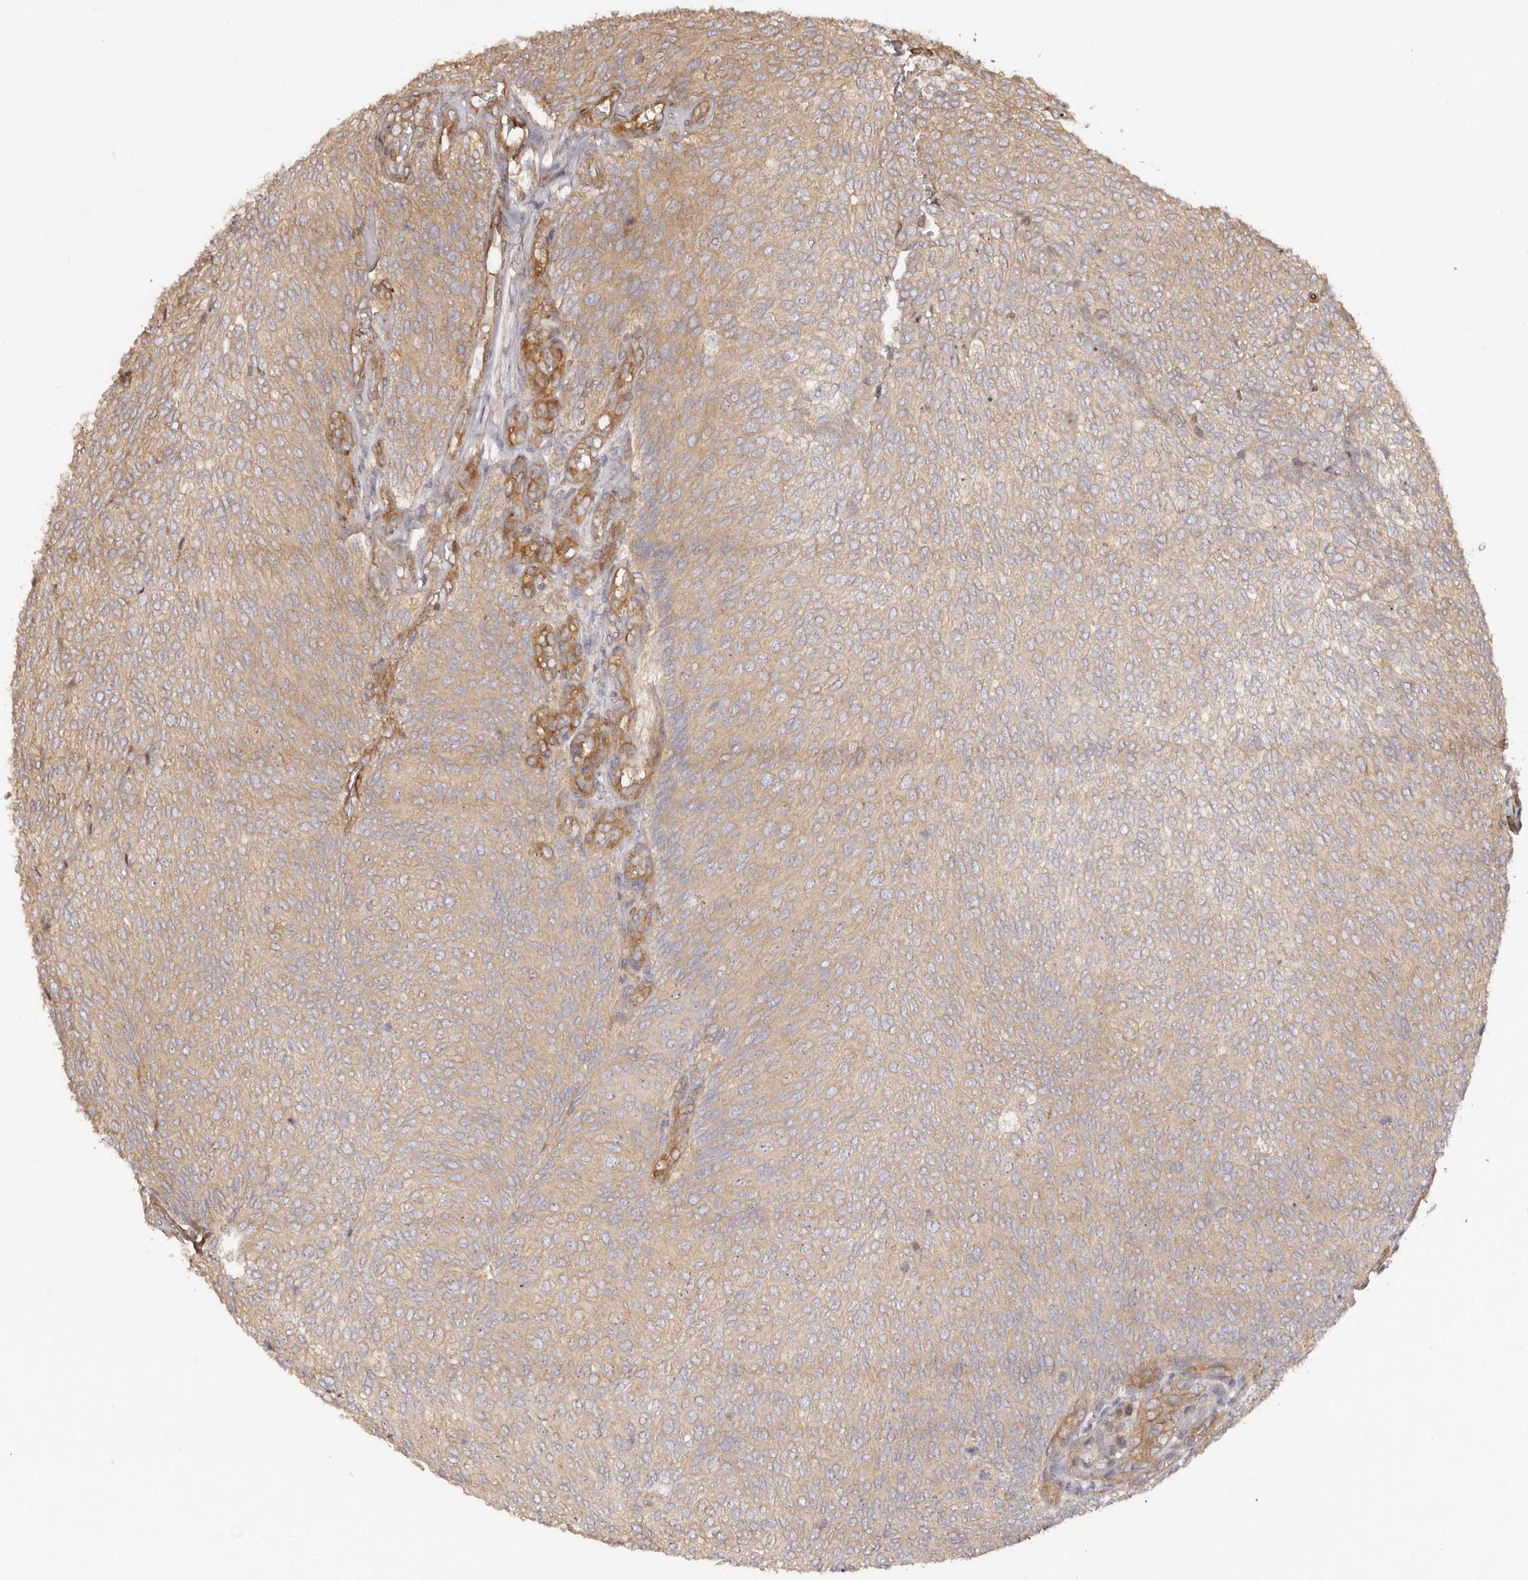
{"staining": {"intensity": "moderate", "quantity": "25%-75%", "location": "cytoplasmic/membranous"}, "tissue": "urothelial cancer", "cell_type": "Tumor cells", "image_type": "cancer", "snomed": [{"axis": "morphology", "description": "Urothelial carcinoma, Low grade"}, {"axis": "topography", "description": "Urinary bladder"}], "caption": "IHC (DAB (3,3'-diaminobenzidine)) staining of urothelial carcinoma (low-grade) reveals moderate cytoplasmic/membranous protein staining in about 25%-75% of tumor cells.", "gene": "RPS6", "patient": {"sex": "female", "age": 79}}